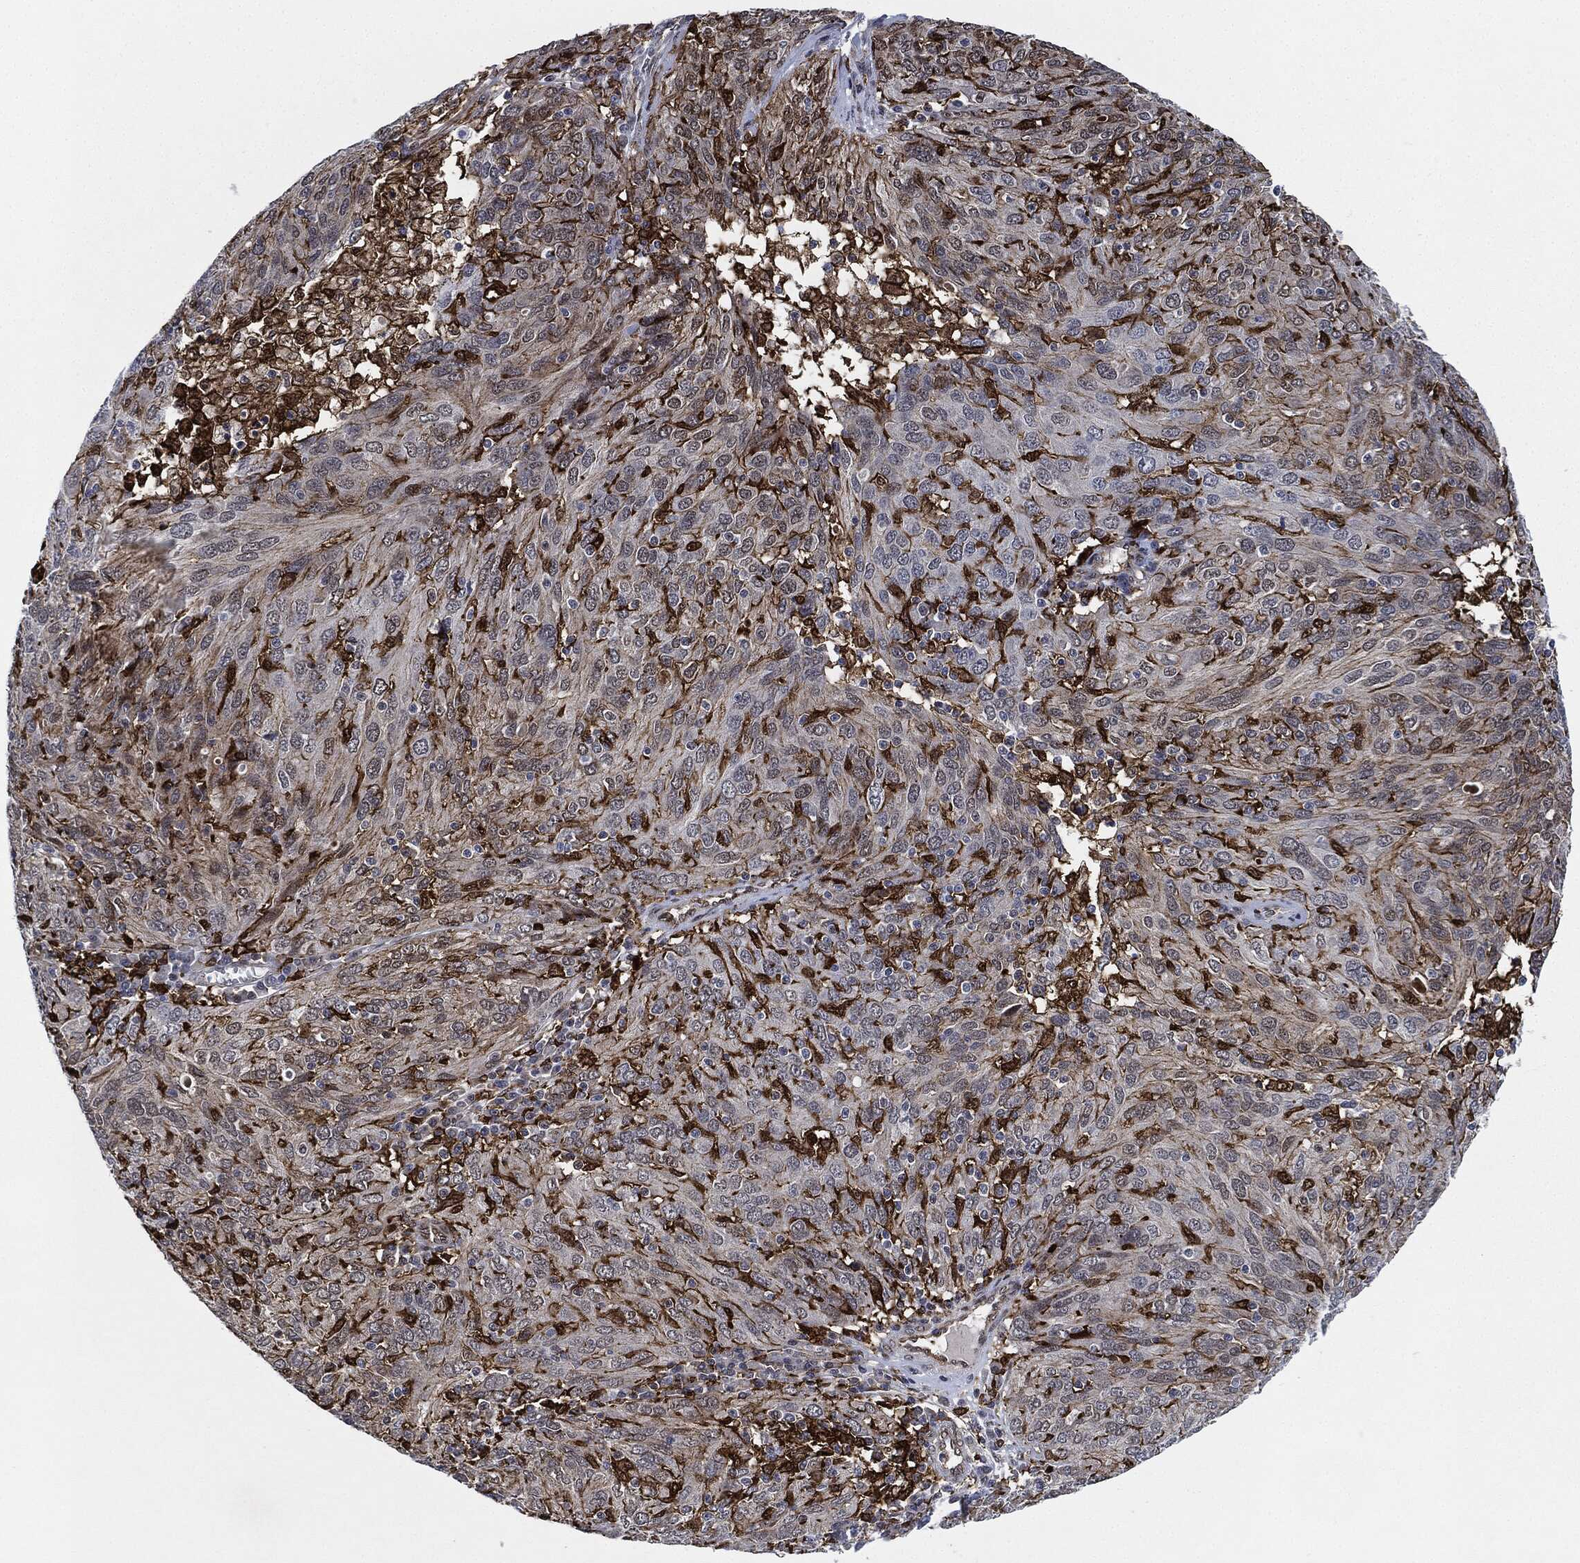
{"staining": {"intensity": "negative", "quantity": "none", "location": "none"}, "tissue": "ovarian cancer", "cell_type": "Tumor cells", "image_type": "cancer", "snomed": [{"axis": "morphology", "description": "Carcinoma, endometroid"}, {"axis": "topography", "description": "Ovary"}], "caption": "Tumor cells show no significant positivity in ovarian cancer (endometroid carcinoma).", "gene": "NANOS3", "patient": {"sex": "female", "age": 50}}